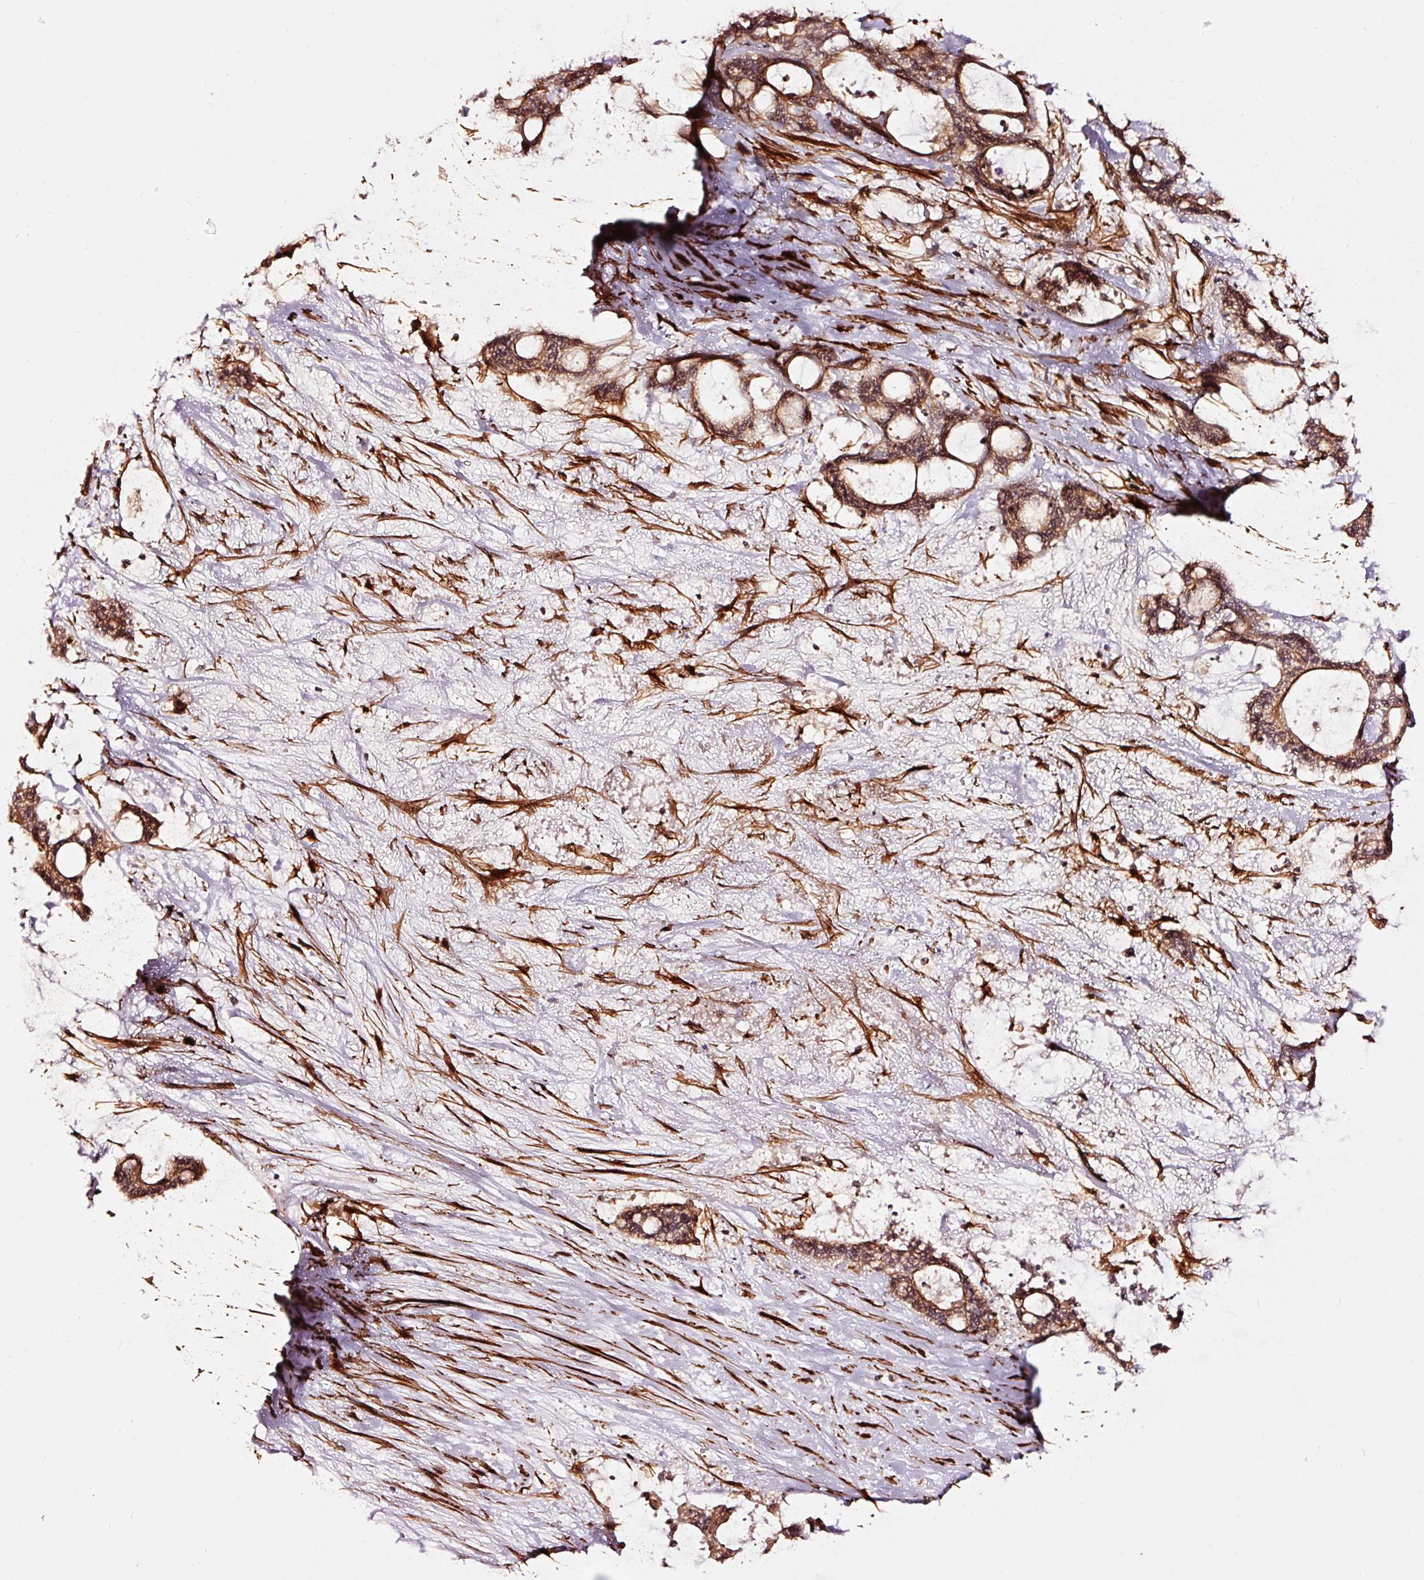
{"staining": {"intensity": "moderate", "quantity": ">75%", "location": "cytoplasmic/membranous,nuclear"}, "tissue": "liver cancer", "cell_type": "Tumor cells", "image_type": "cancer", "snomed": [{"axis": "morphology", "description": "Normal tissue, NOS"}, {"axis": "morphology", "description": "Cholangiocarcinoma"}, {"axis": "topography", "description": "Liver"}, {"axis": "topography", "description": "Peripheral nerve tissue"}], "caption": "Tumor cells show medium levels of moderate cytoplasmic/membranous and nuclear staining in about >75% of cells in liver cholangiocarcinoma.", "gene": "TPM1", "patient": {"sex": "female", "age": 73}}